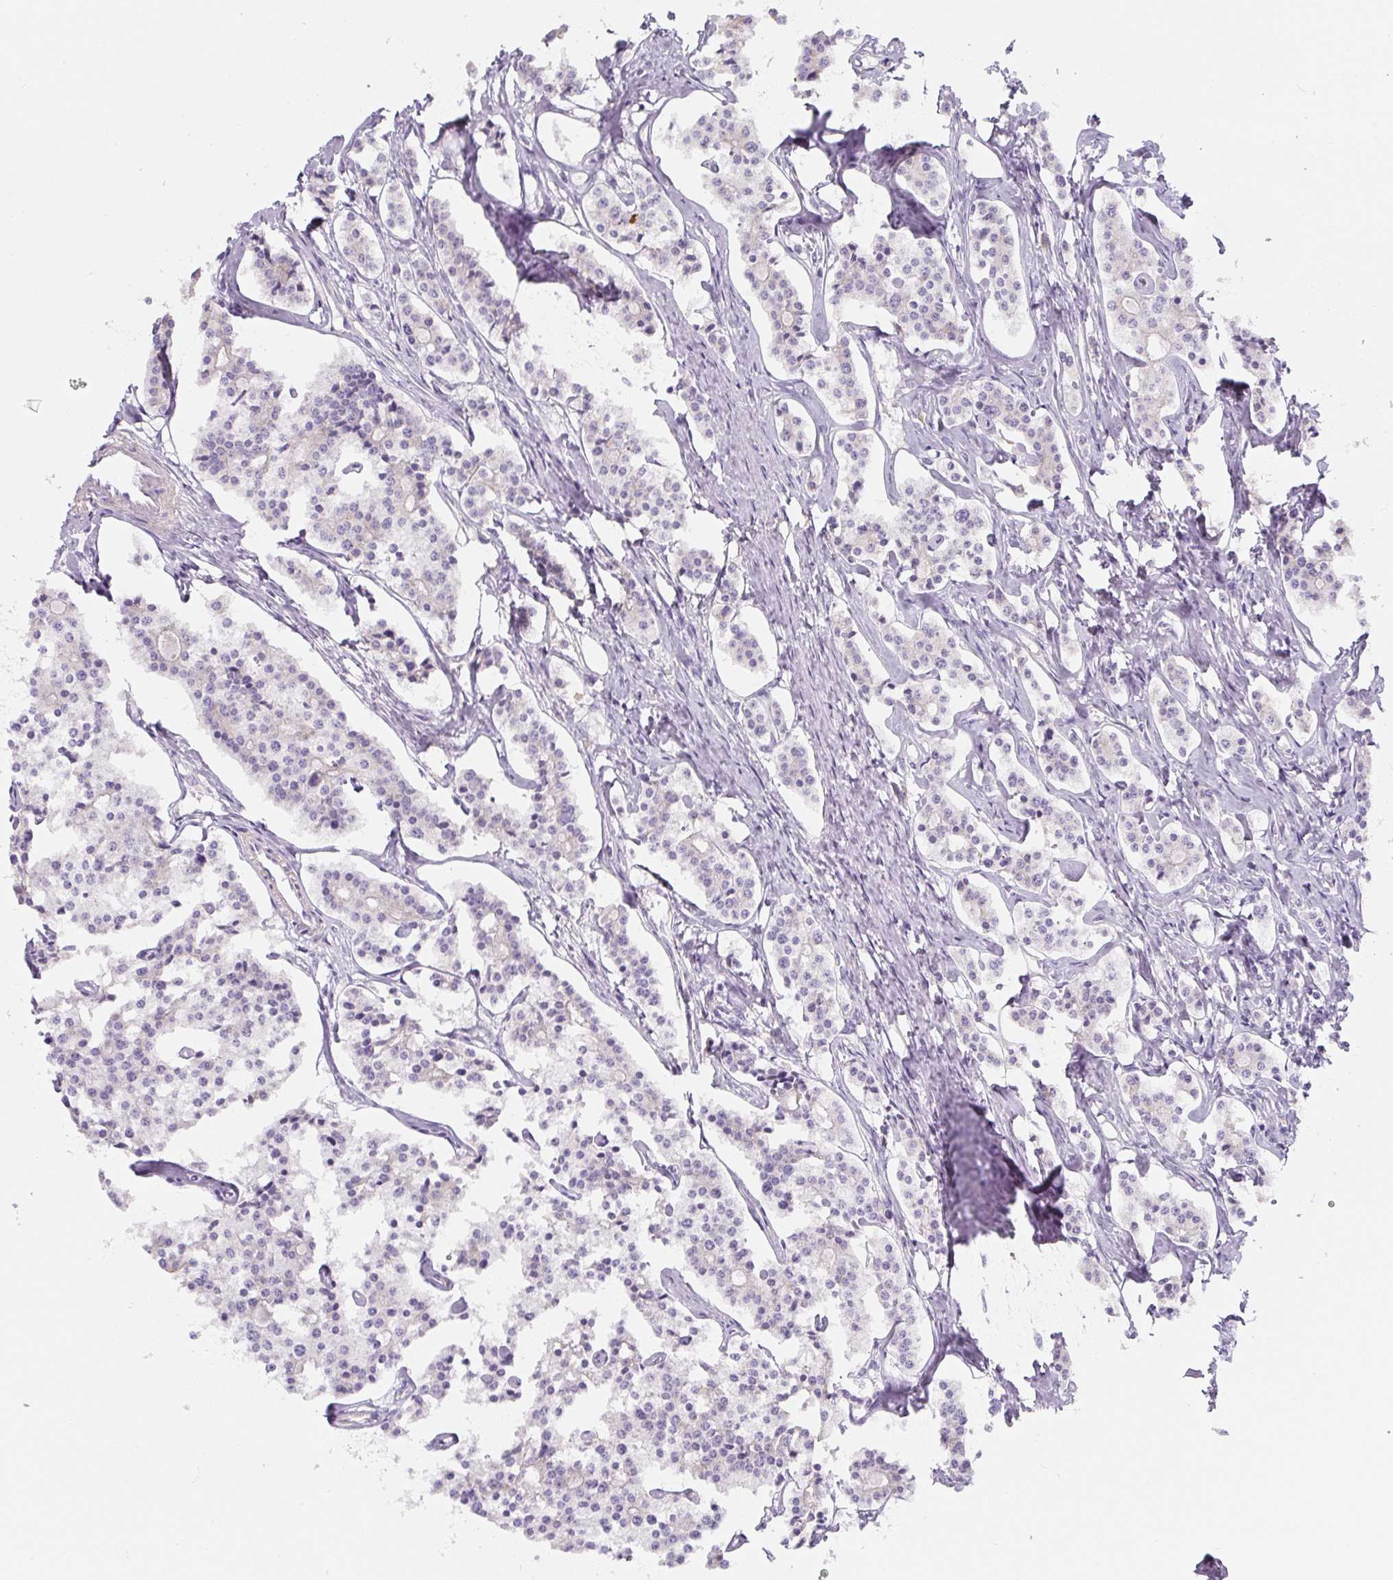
{"staining": {"intensity": "negative", "quantity": "none", "location": "none"}, "tissue": "carcinoid", "cell_type": "Tumor cells", "image_type": "cancer", "snomed": [{"axis": "morphology", "description": "Carcinoid, malignant, NOS"}, {"axis": "topography", "description": "Small intestine"}], "caption": "Tumor cells show no significant protein expression in carcinoid.", "gene": "PWWP3B", "patient": {"sex": "male", "age": 63}}